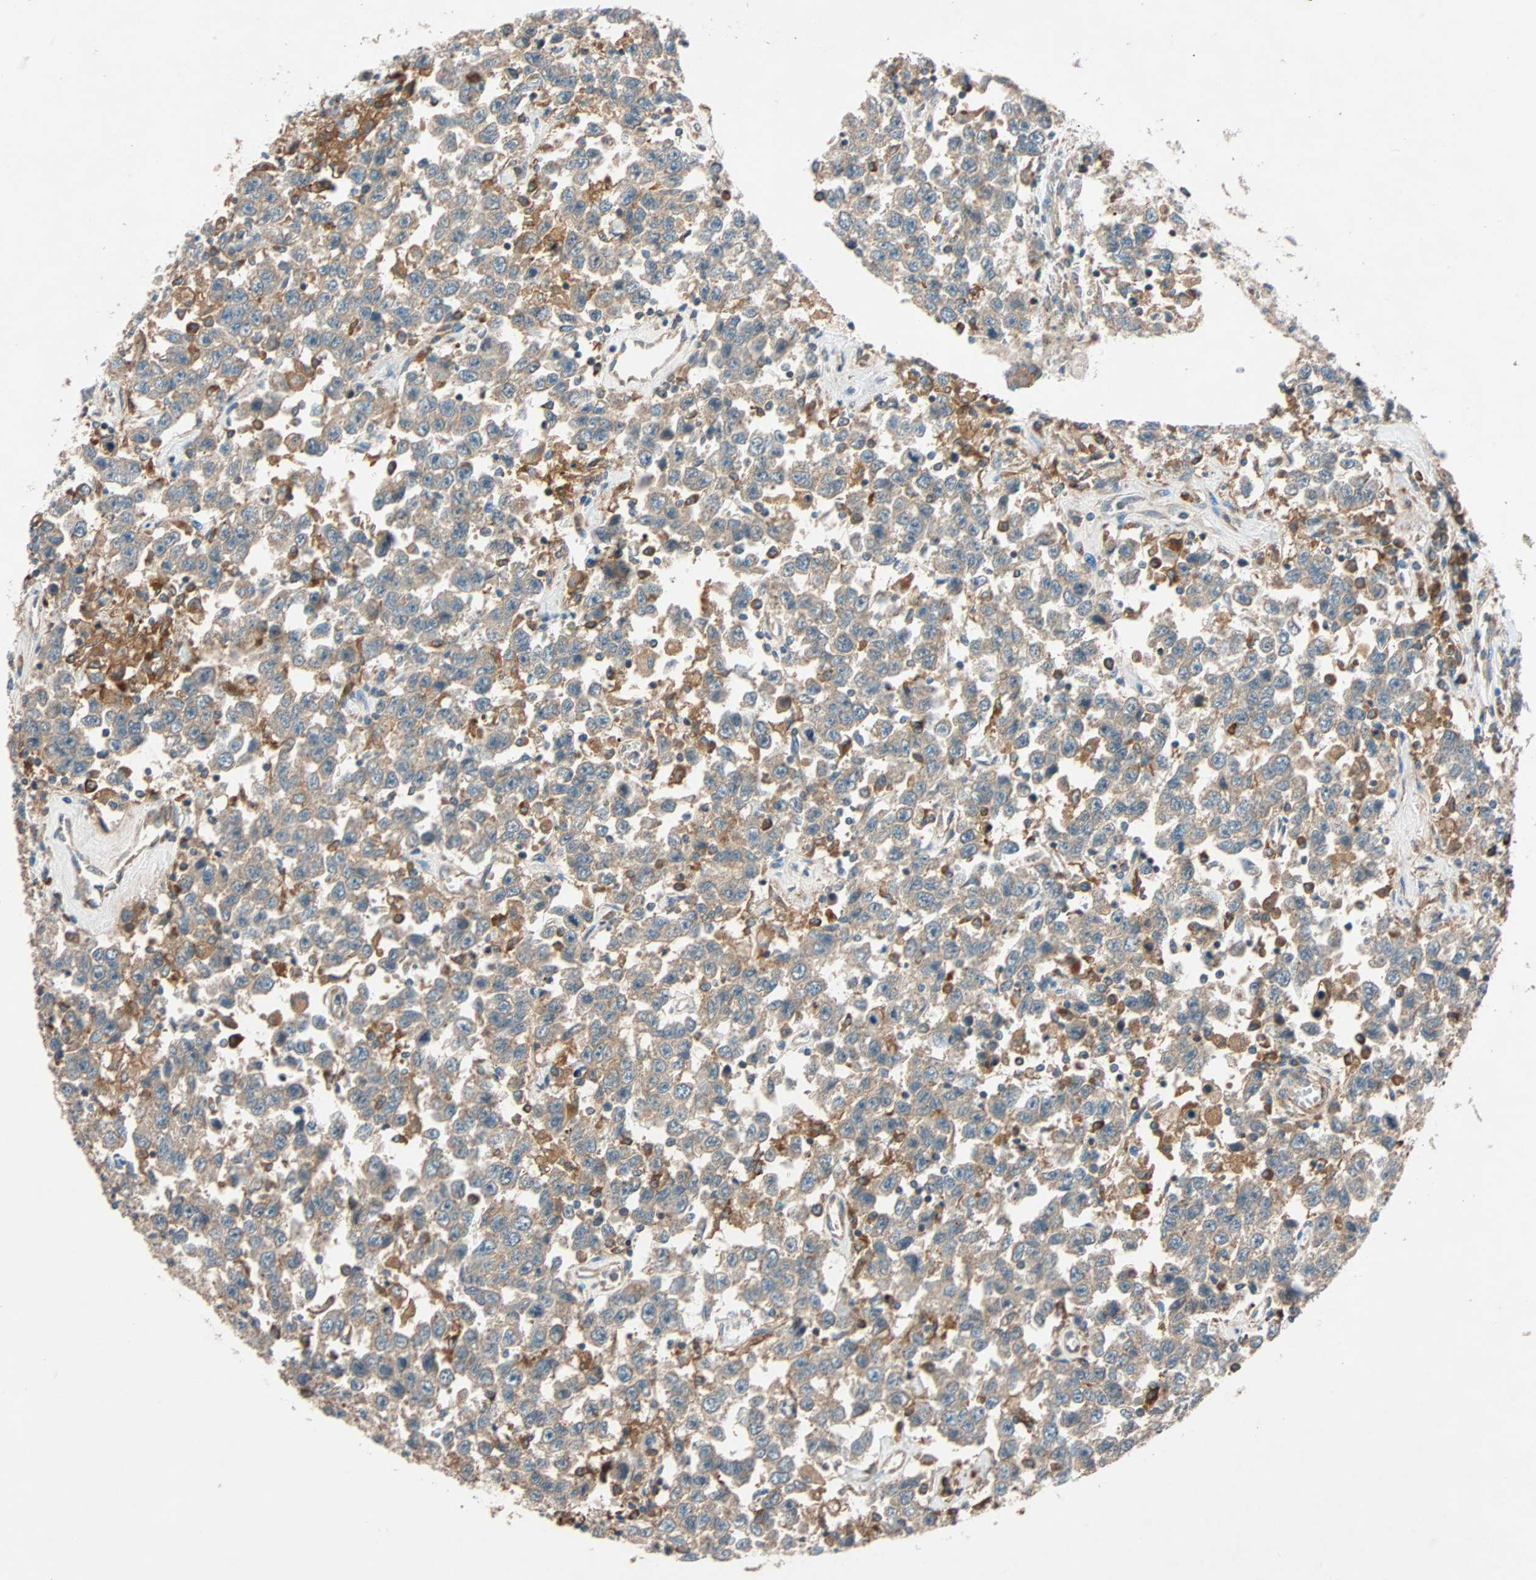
{"staining": {"intensity": "moderate", "quantity": ">75%", "location": "cytoplasmic/membranous"}, "tissue": "testis cancer", "cell_type": "Tumor cells", "image_type": "cancer", "snomed": [{"axis": "morphology", "description": "Seminoma, NOS"}, {"axis": "topography", "description": "Testis"}], "caption": "Moderate cytoplasmic/membranous protein staining is identified in approximately >75% of tumor cells in testis cancer.", "gene": "PHYH", "patient": {"sex": "male", "age": 41}}